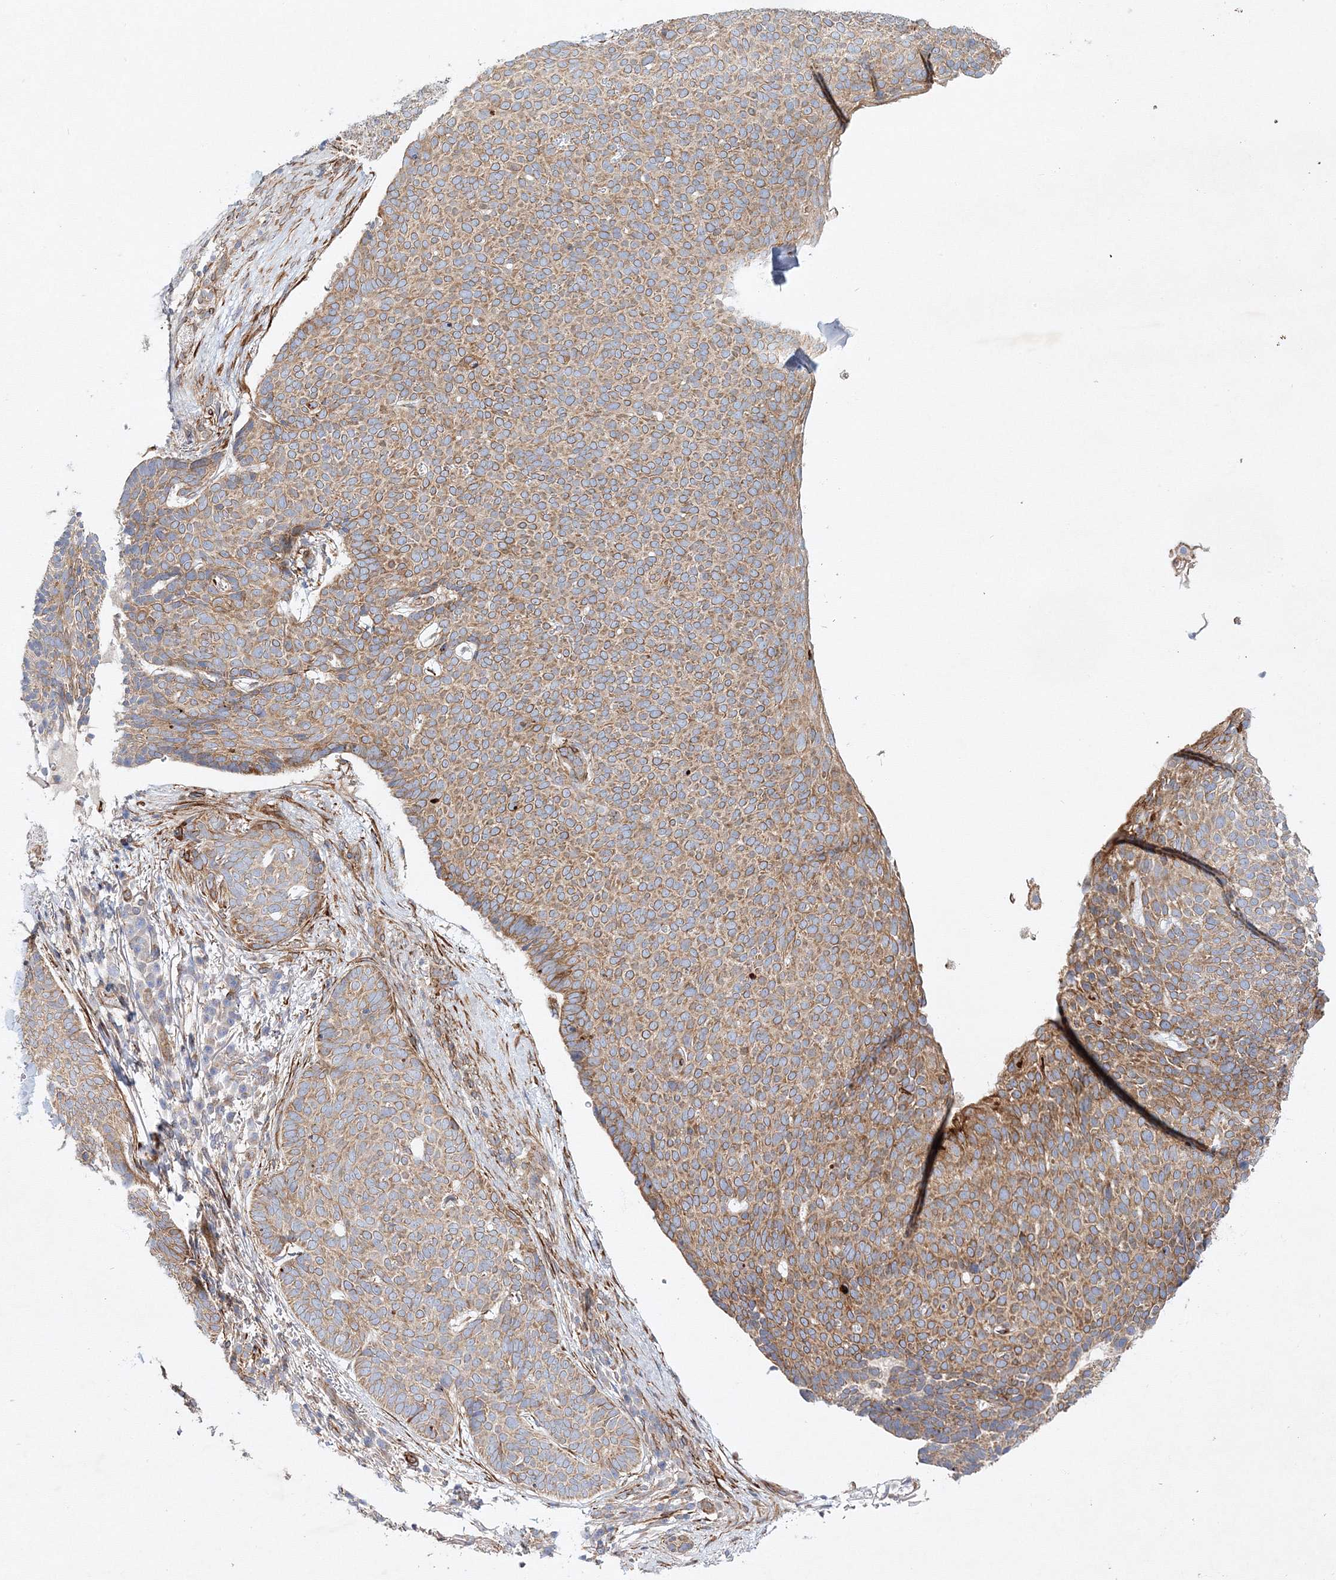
{"staining": {"intensity": "moderate", "quantity": ">75%", "location": "cytoplasmic/membranous"}, "tissue": "skin cancer", "cell_type": "Tumor cells", "image_type": "cancer", "snomed": [{"axis": "morphology", "description": "Normal tissue, NOS"}, {"axis": "morphology", "description": "Basal cell carcinoma"}, {"axis": "topography", "description": "Skin"}], "caption": "A high-resolution image shows immunohistochemistry staining of skin basal cell carcinoma, which displays moderate cytoplasmic/membranous positivity in approximately >75% of tumor cells. Nuclei are stained in blue.", "gene": "ZFYVE16", "patient": {"sex": "male", "age": 50}}